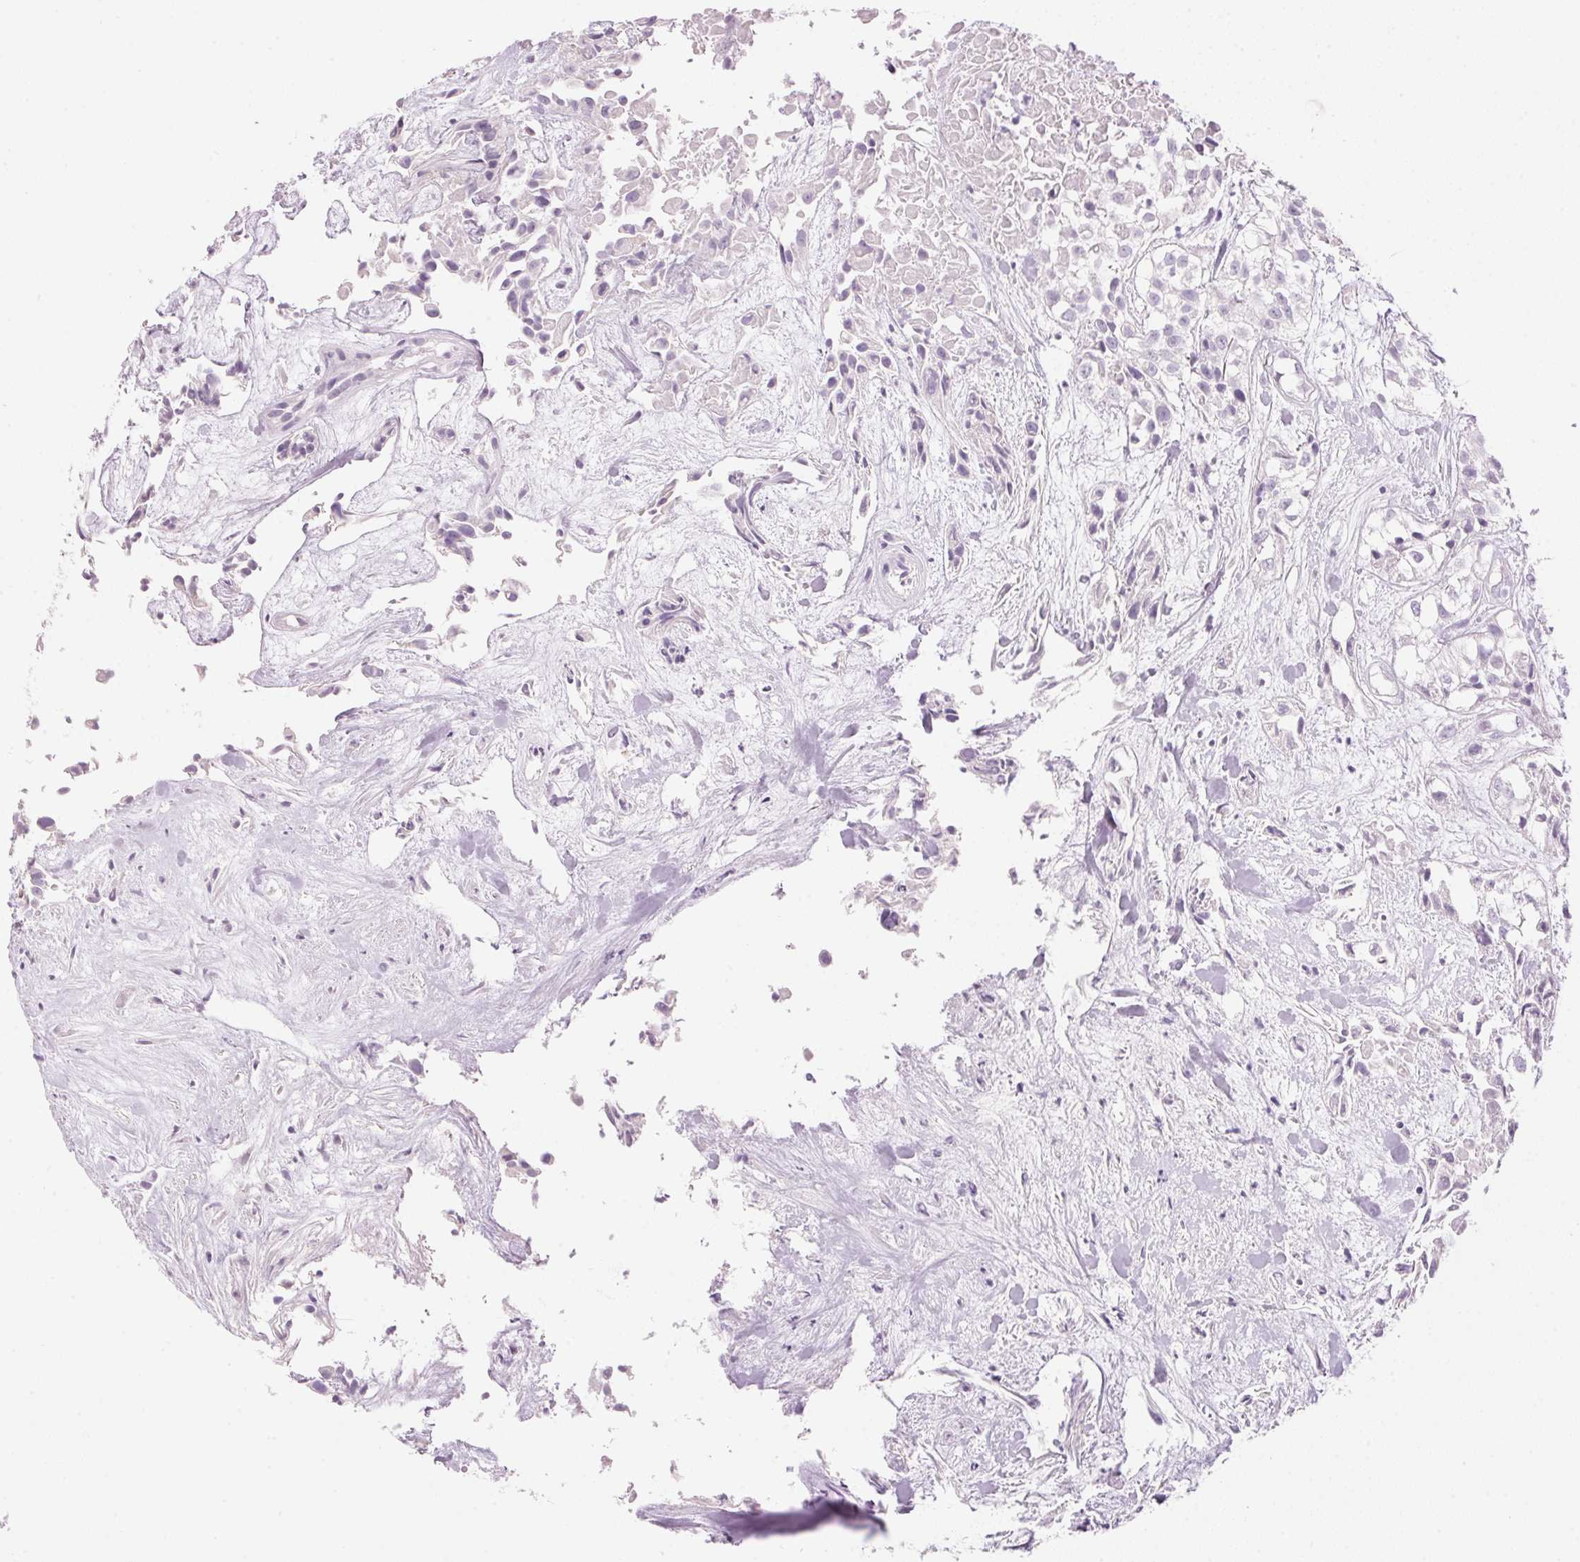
{"staining": {"intensity": "negative", "quantity": "none", "location": "none"}, "tissue": "urothelial cancer", "cell_type": "Tumor cells", "image_type": "cancer", "snomed": [{"axis": "morphology", "description": "Urothelial carcinoma, High grade"}, {"axis": "topography", "description": "Urinary bladder"}], "caption": "Urothelial cancer stained for a protein using IHC reveals no expression tumor cells.", "gene": "HSD17B2", "patient": {"sex": "male", "age": 56}}